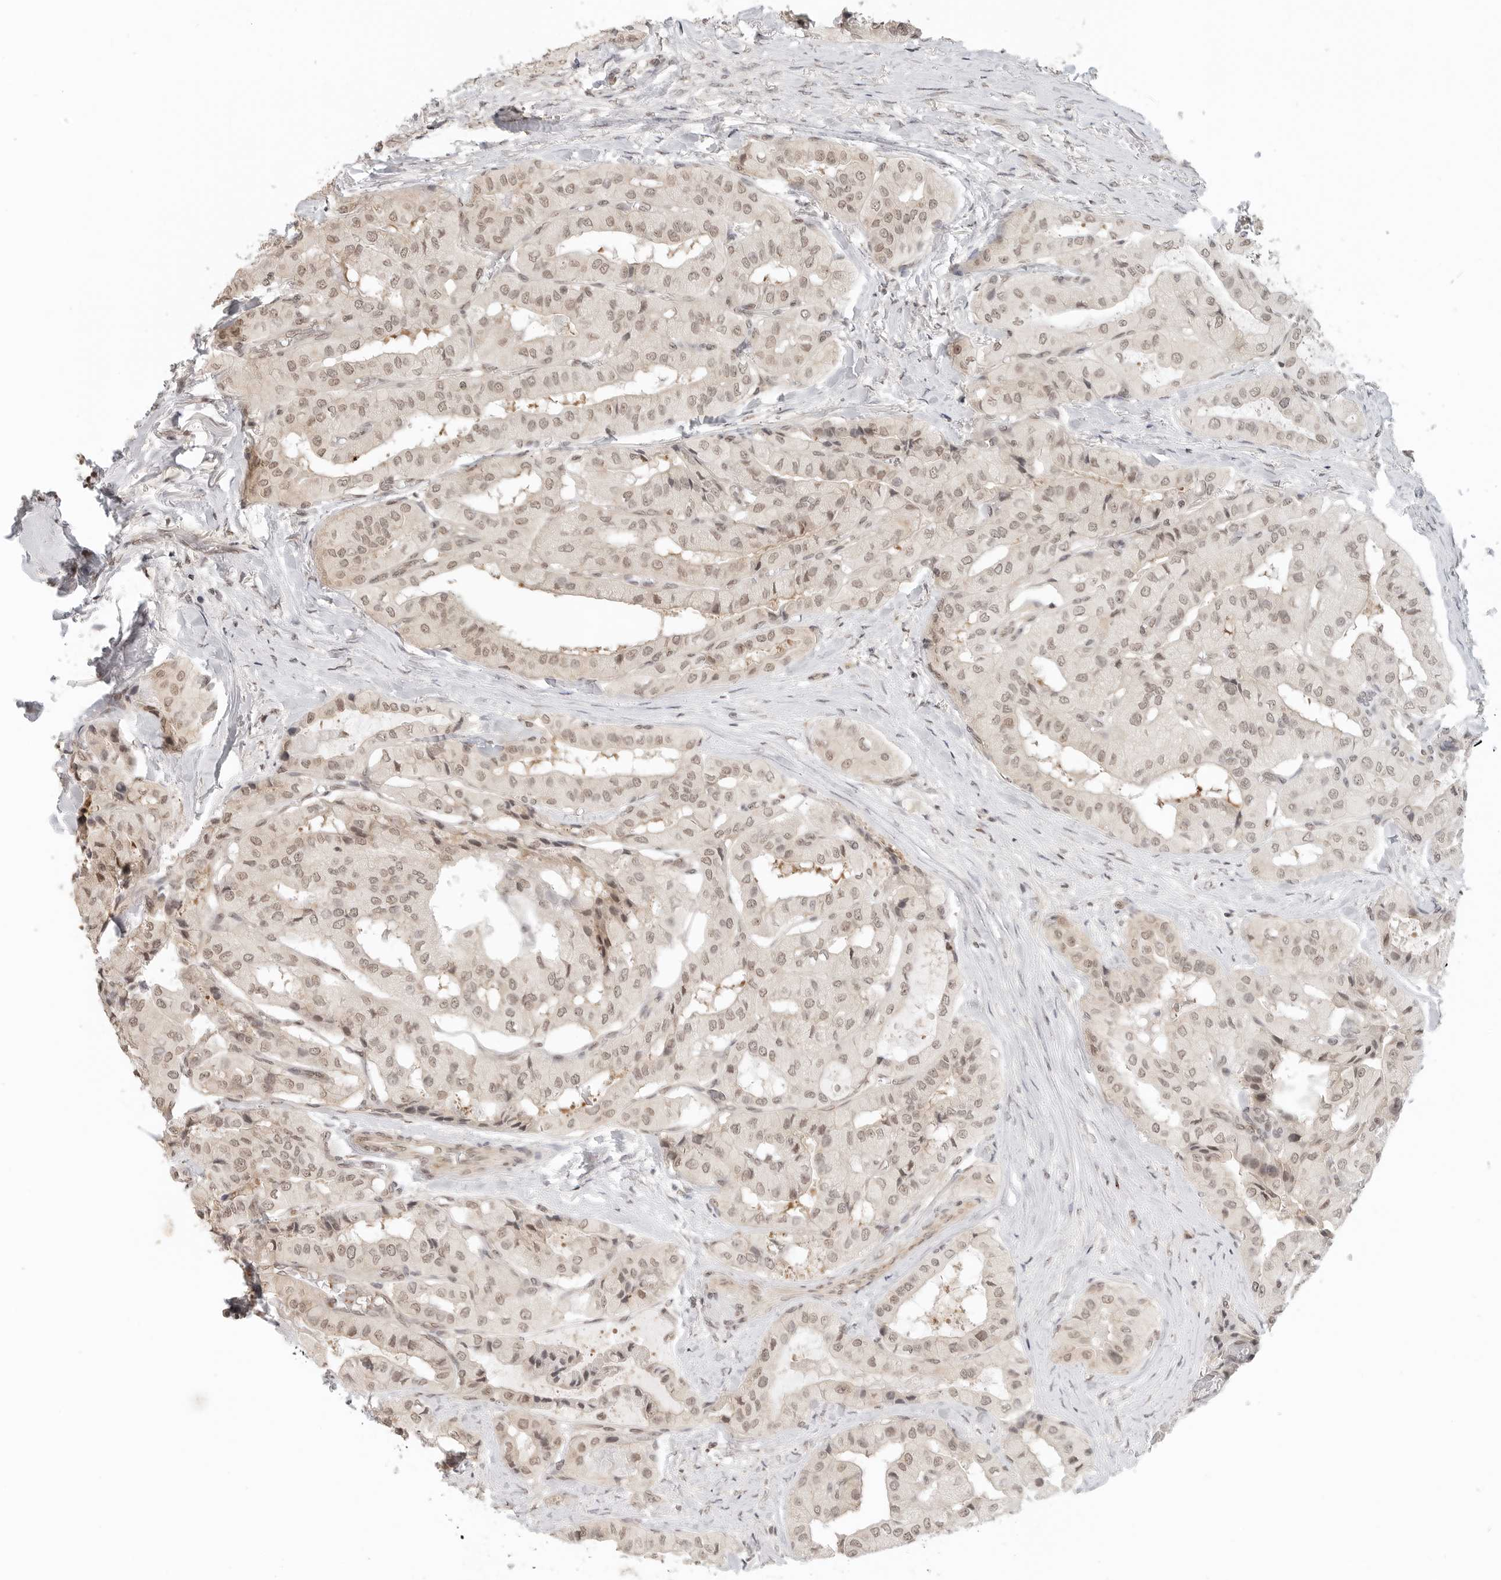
{"staining": {"intensity": "weak", "quantity": ">75%", "location": "nuclear"}, "tissue": "thyroid cancer", "cell_type": "Tumor cells", "image_type": "cancer", "snomed": [{"axis": "morphology", "description": "Papillary adenocarcinoma, NOS"}, {"axis": "topography", "description": "Thyroid gland"}], "caption": "Brown immunohistochemical staining in thyroid papillary adenocarcinoma reveals weak nuclear staining in approximately >75% of tumor cells.", "gene": "METAP1", "patient": {"sex": "female", "age": 59}}